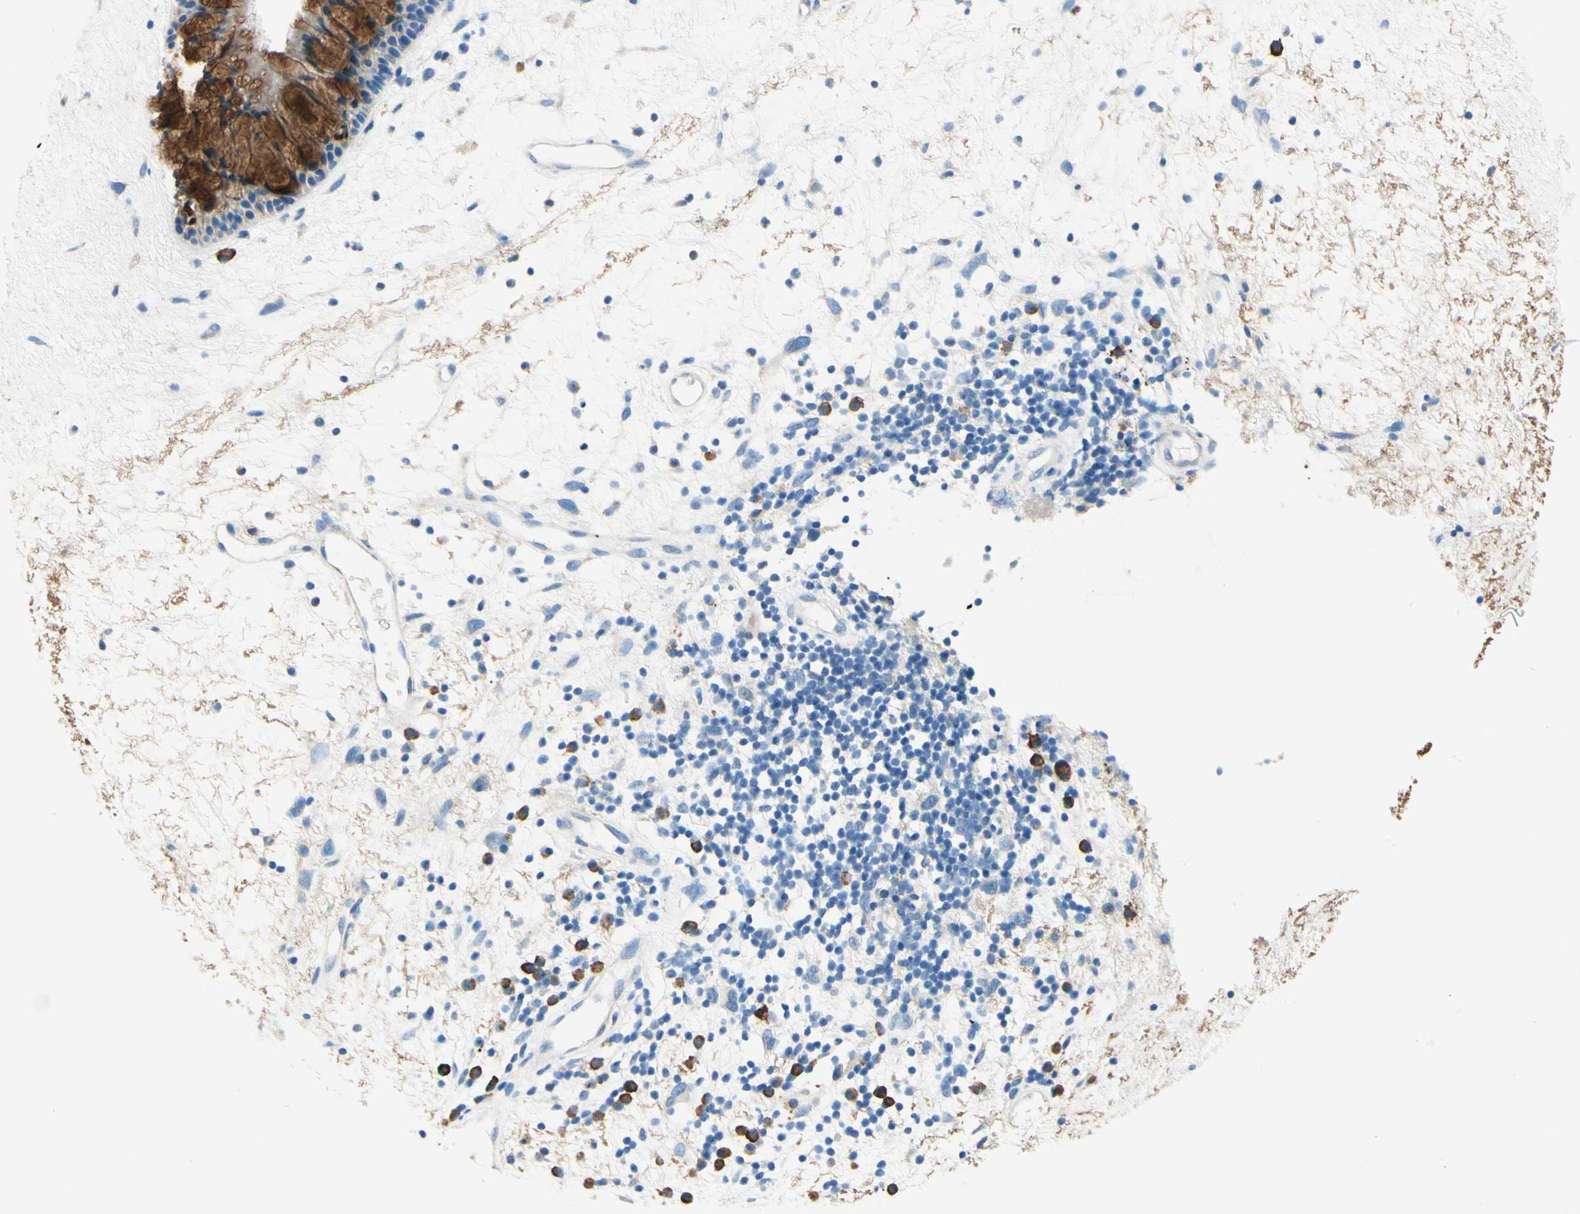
{"staining": {"intensity": "moderate", "quantity": "25%-75%", "location": "cytoplasmic/membranous"}, "tissue": "nasopharynx", "cell_type": "Respiratory epithelial cells", "image_type": "normal", "snomed": [{"axis": "morphology", "description": "Normal tissue, NOS"}, {"axis": "morphology", "description": "Inflammation, NOS"}, {"axis": "topography", "description": "Nasopharynx"}], "caption": "Immunohistochemistry (IHC) micrograph of unremarkable nasopharynx: nasopharynx stained using IHC exhibits medium levels of moderate protein expression localized specifically in the cytoplasmic/membranous of respiratory epithelial cells, appearing as a cytoplasmic/membranous brown color.", "gene": "PASD1", "patient": {"sex": "male", "age": 48}}